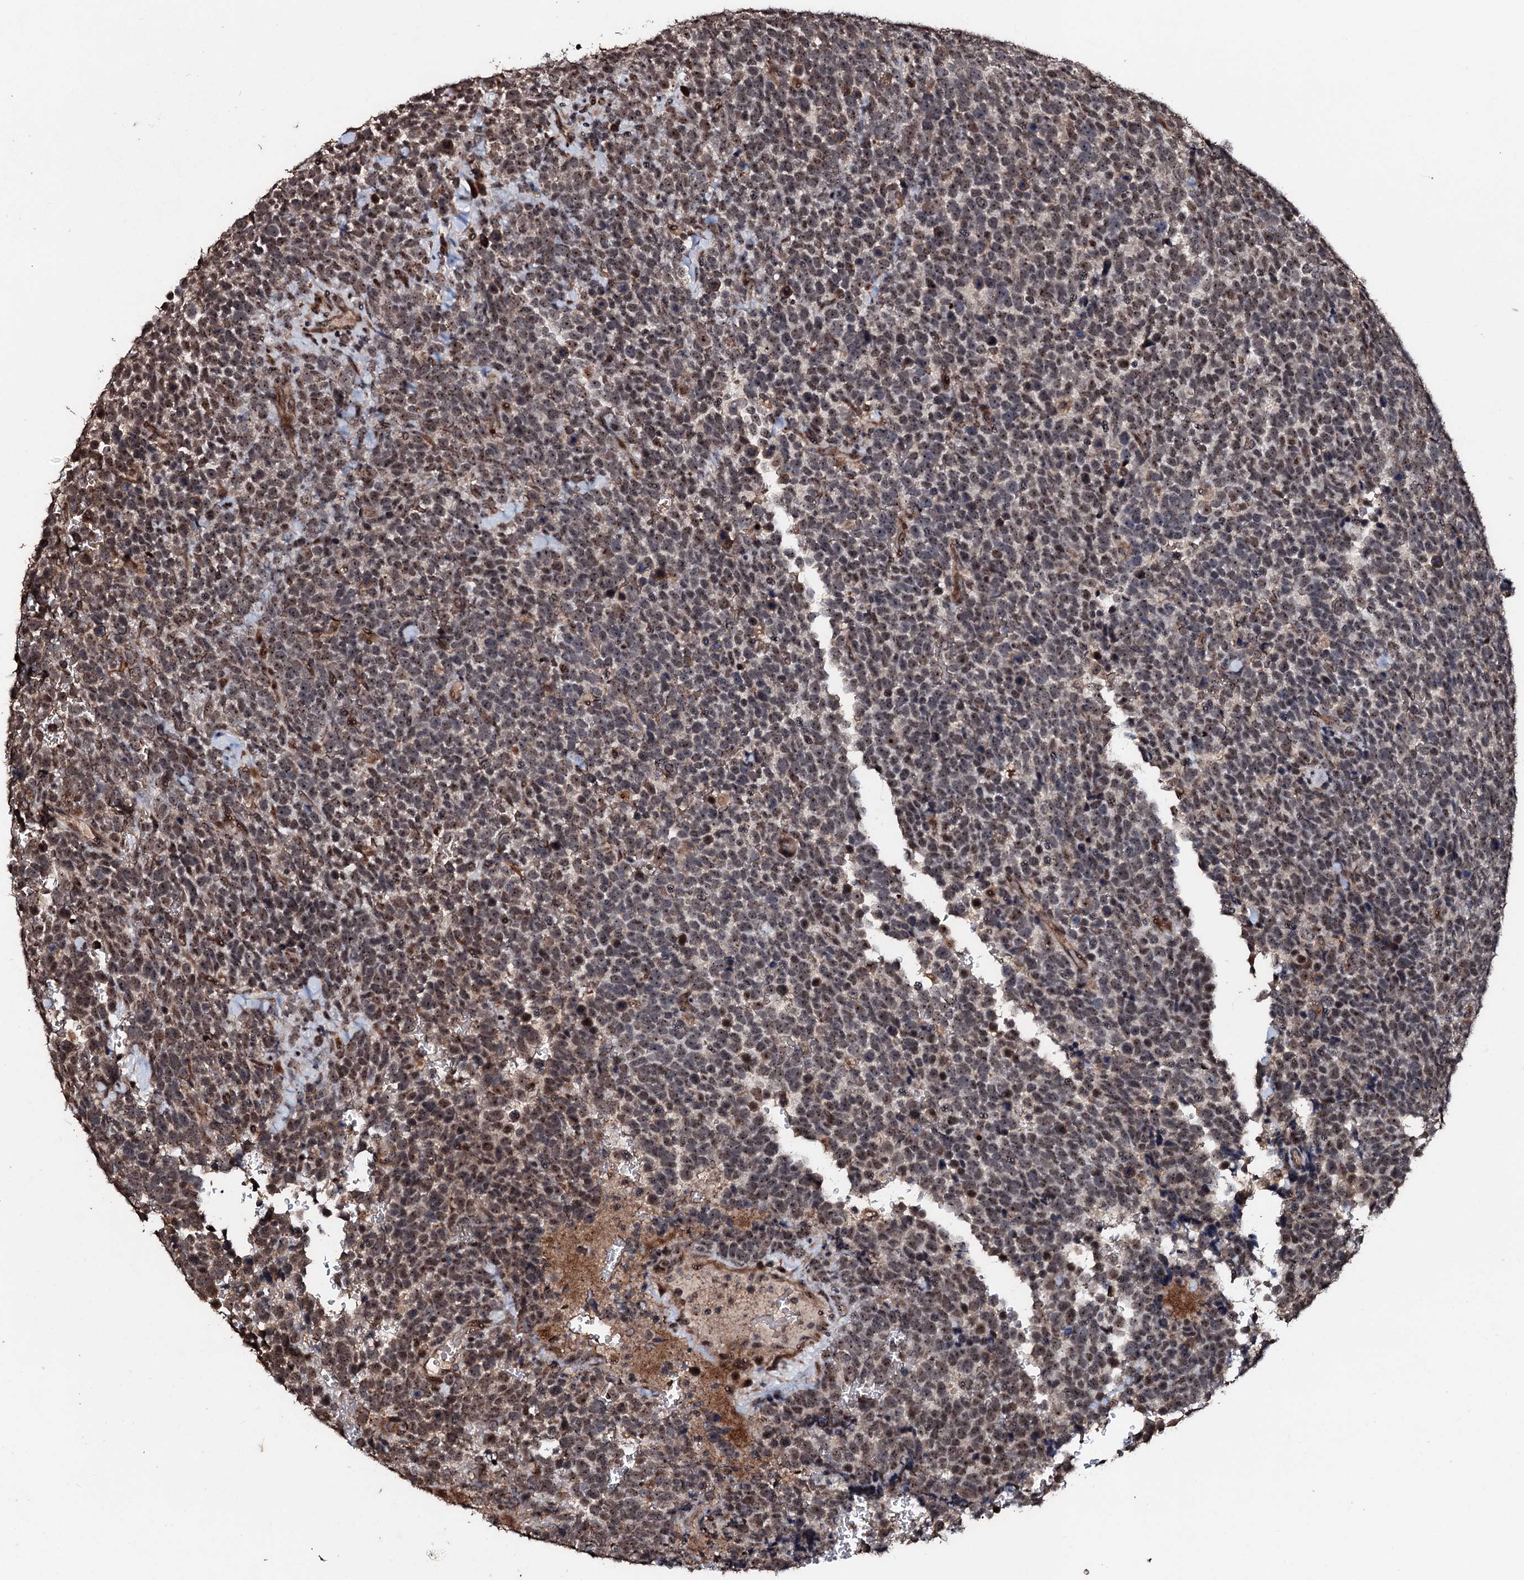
{"staining": {"intensity": "moderate", "quantity": ">75%", "location": "cytoplasmic/membranous,nuclear"}, "tissue": "urothelial cancer", "cell_type": "Tumor cells", "image_type": "cancer", "snomed": [{"axis": "morphology", "description": "Urothelial carcinoma, High grade"}, {"axis": "topography", "description": "Urinary bladder"}], "caption": "A brown stain labels moderate cytoplasmic/membranous and nuclear positivity of a protein in urothelial cancer tumor cells. (DAB (3,3'-diaminobenzidine) IHC with brightfield microscopy, high magnification).", "gene": "SUPT7L", "patient": {"sex": "female", "age": 82}}